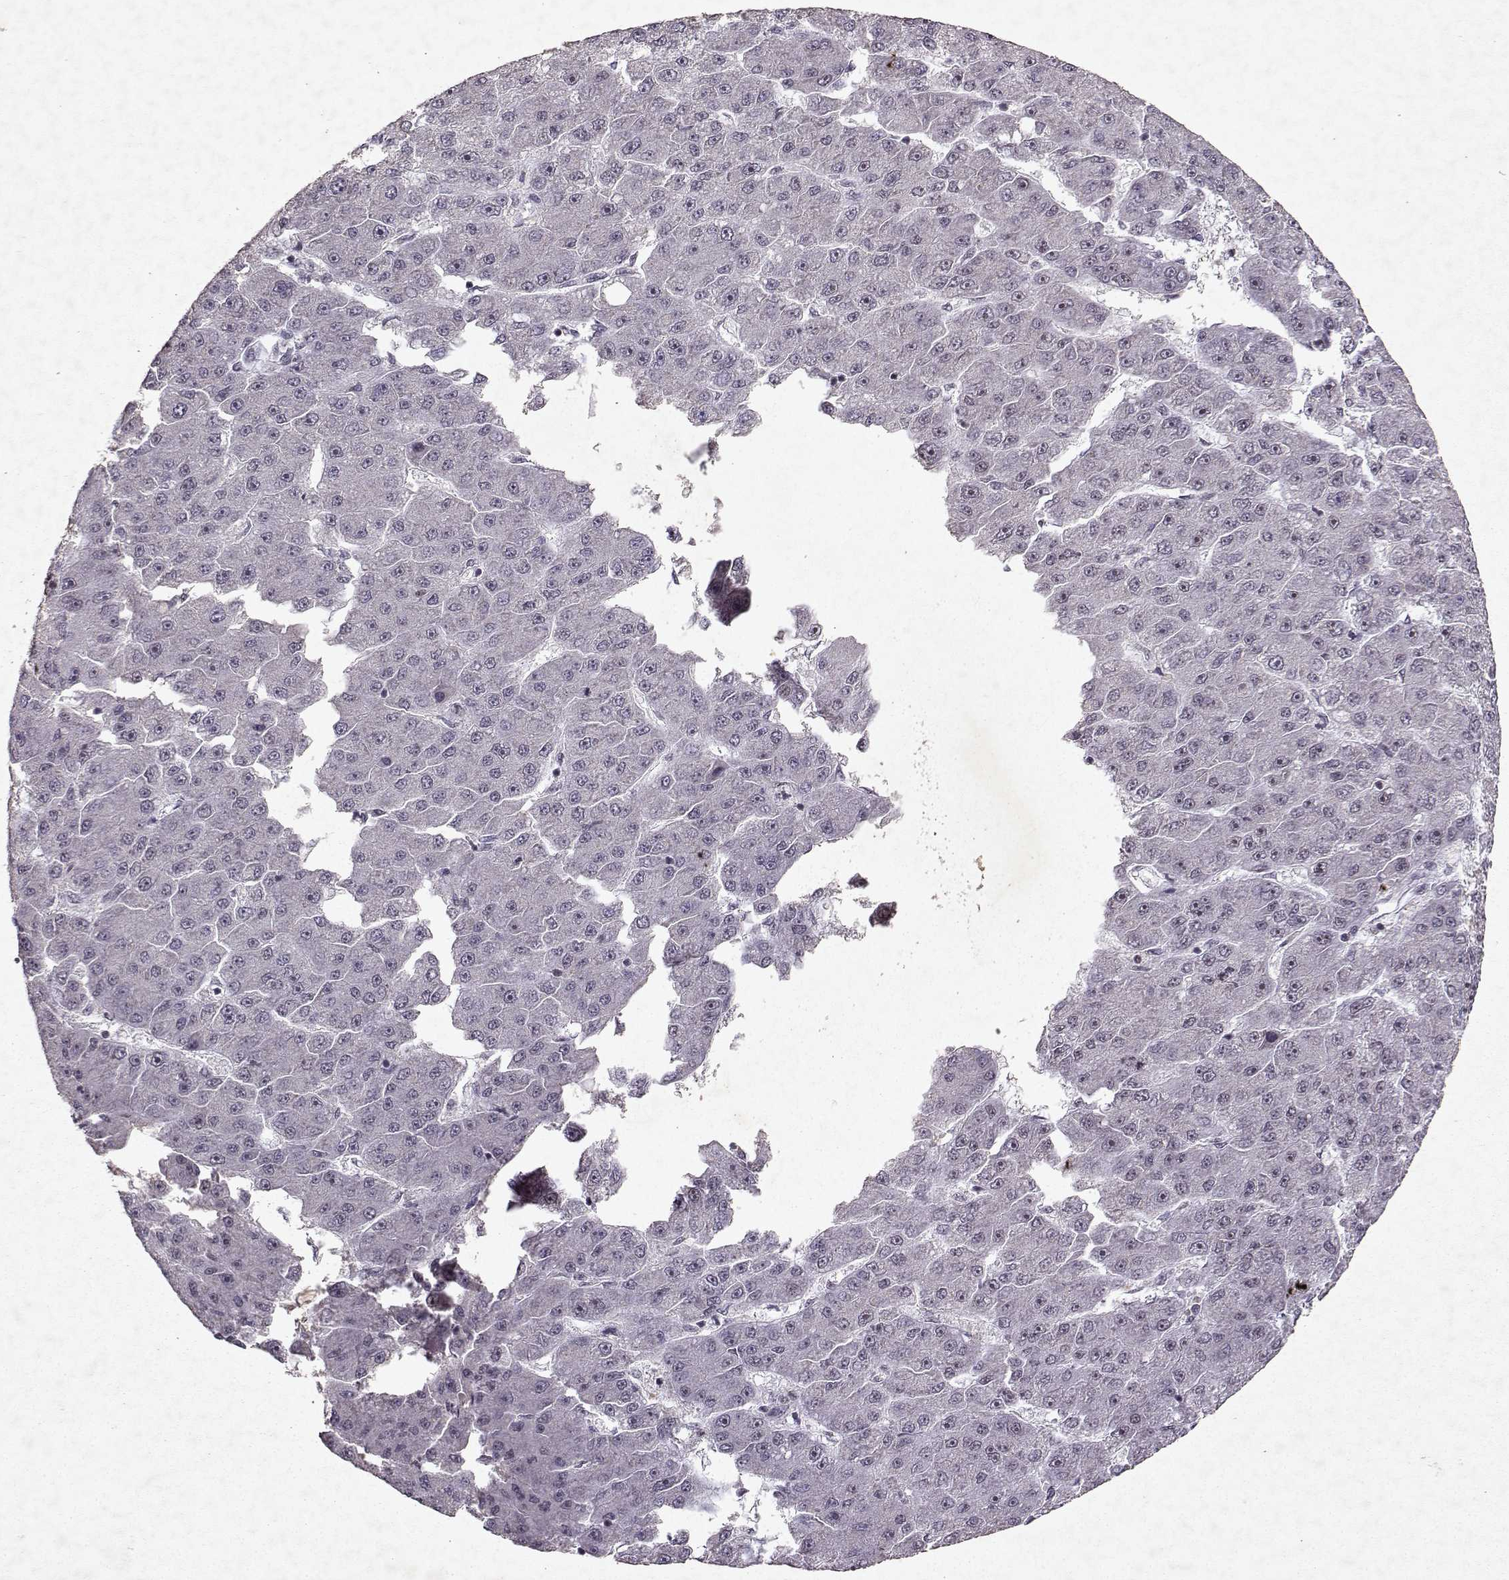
{"staining": {"intensity": "weak", "quantity": "<25%", "location": "nuclear"}, "tissue": "liver cancer", "cell_type": "Tumor cells", "image_type": "cancer", "snomed": [{"axis": "morphology", "description": "Carcinoma, Hepatocellular, NOS"}, {"axis": "topography", "description": "Liver"}], "caption": "Tumor cells show no significant protein expression in liver cancer (hepatocellular carcinoma).", "gene": "DDX56", "patient": {"sex": "male", "age": 67}}